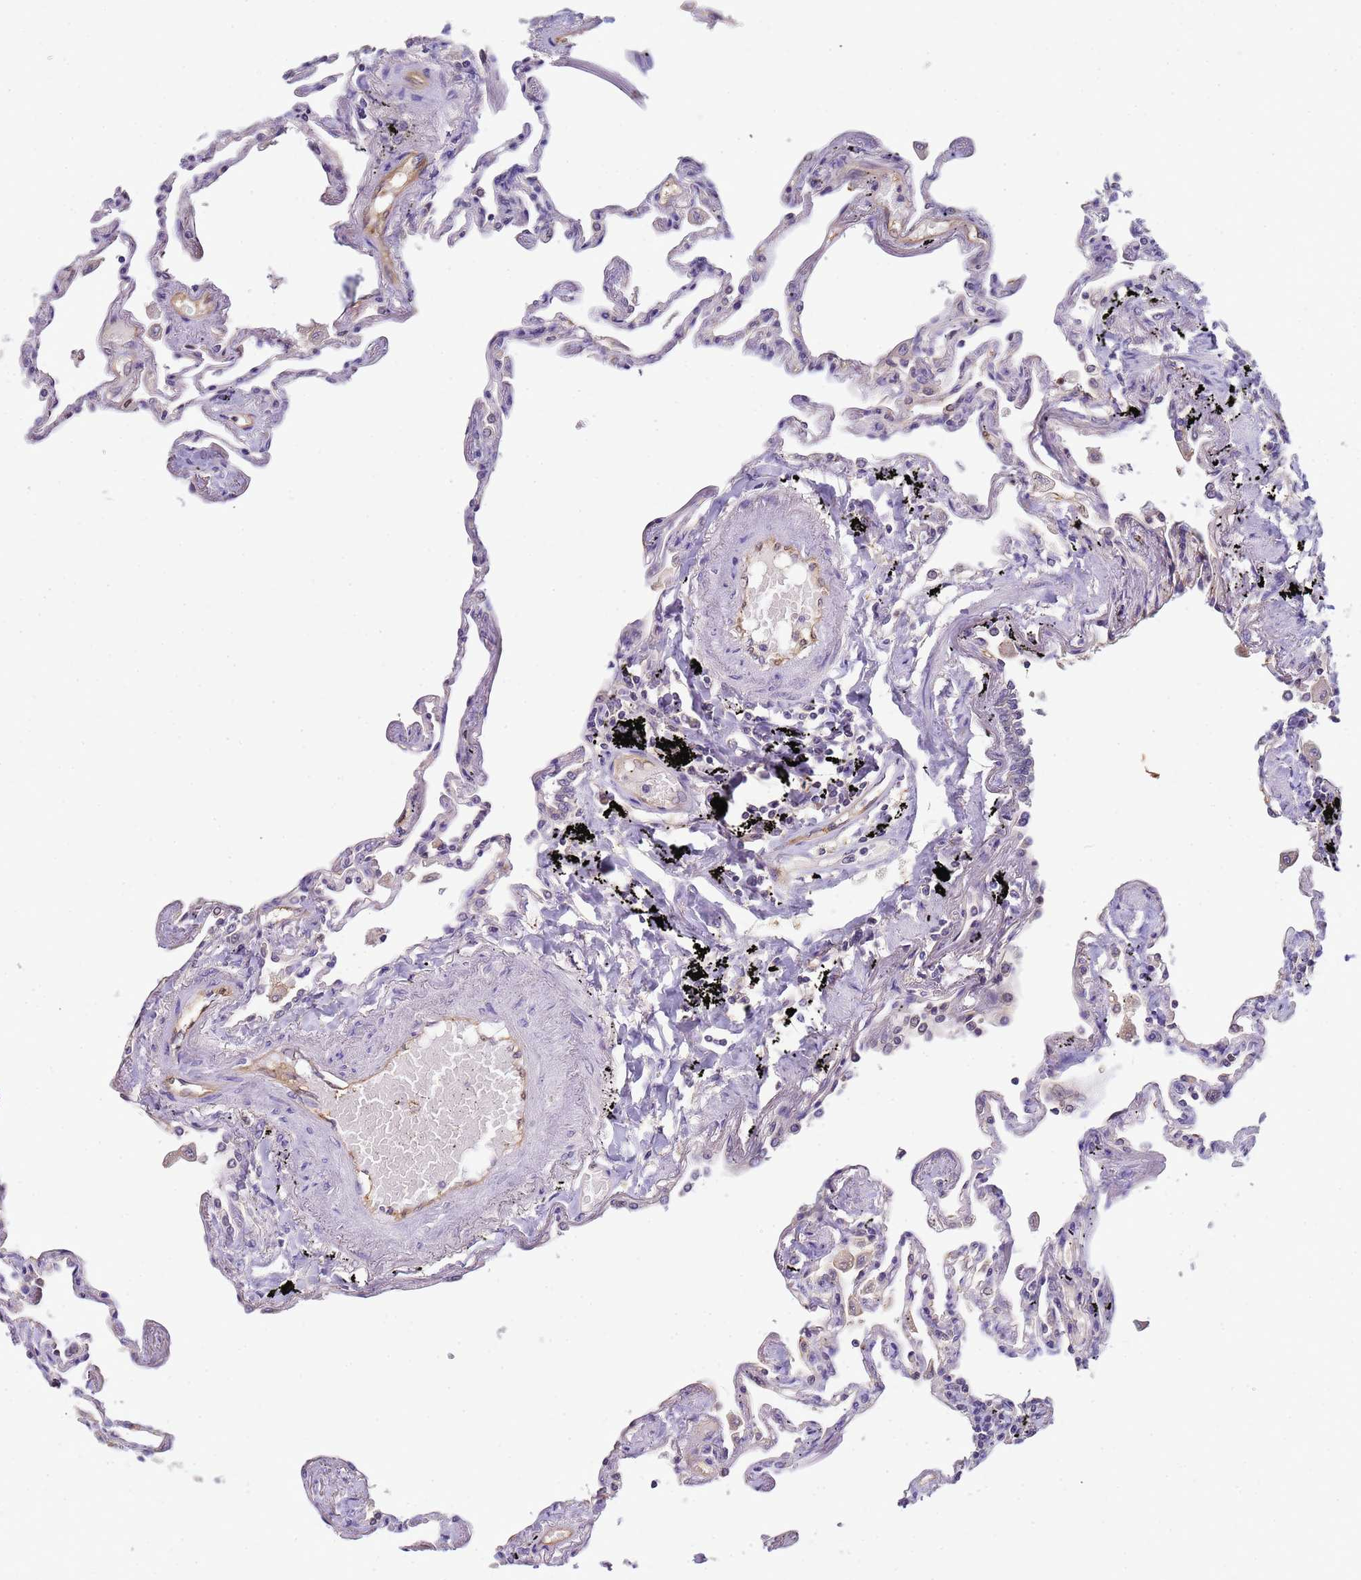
{"staining": {"intensity": "negative", "quantity": "none", "location": "none"}, "tissue": "lung", "cell_type": "Alveolar cells", "image_type": "normal", "snomed": [{"axis": "morphology", "description": "Normal tissue, NOS"}, {"axis": "topography", "description": "Lung"}], "caption": "Immunohistochemistry (IHC) micrograph of unremarkable human lung stained for a protein (brown), which exhibits no positivity in alveolar cells.", "gene": "PLCXD3", "patient": {"sex": "female", "age": 67}}